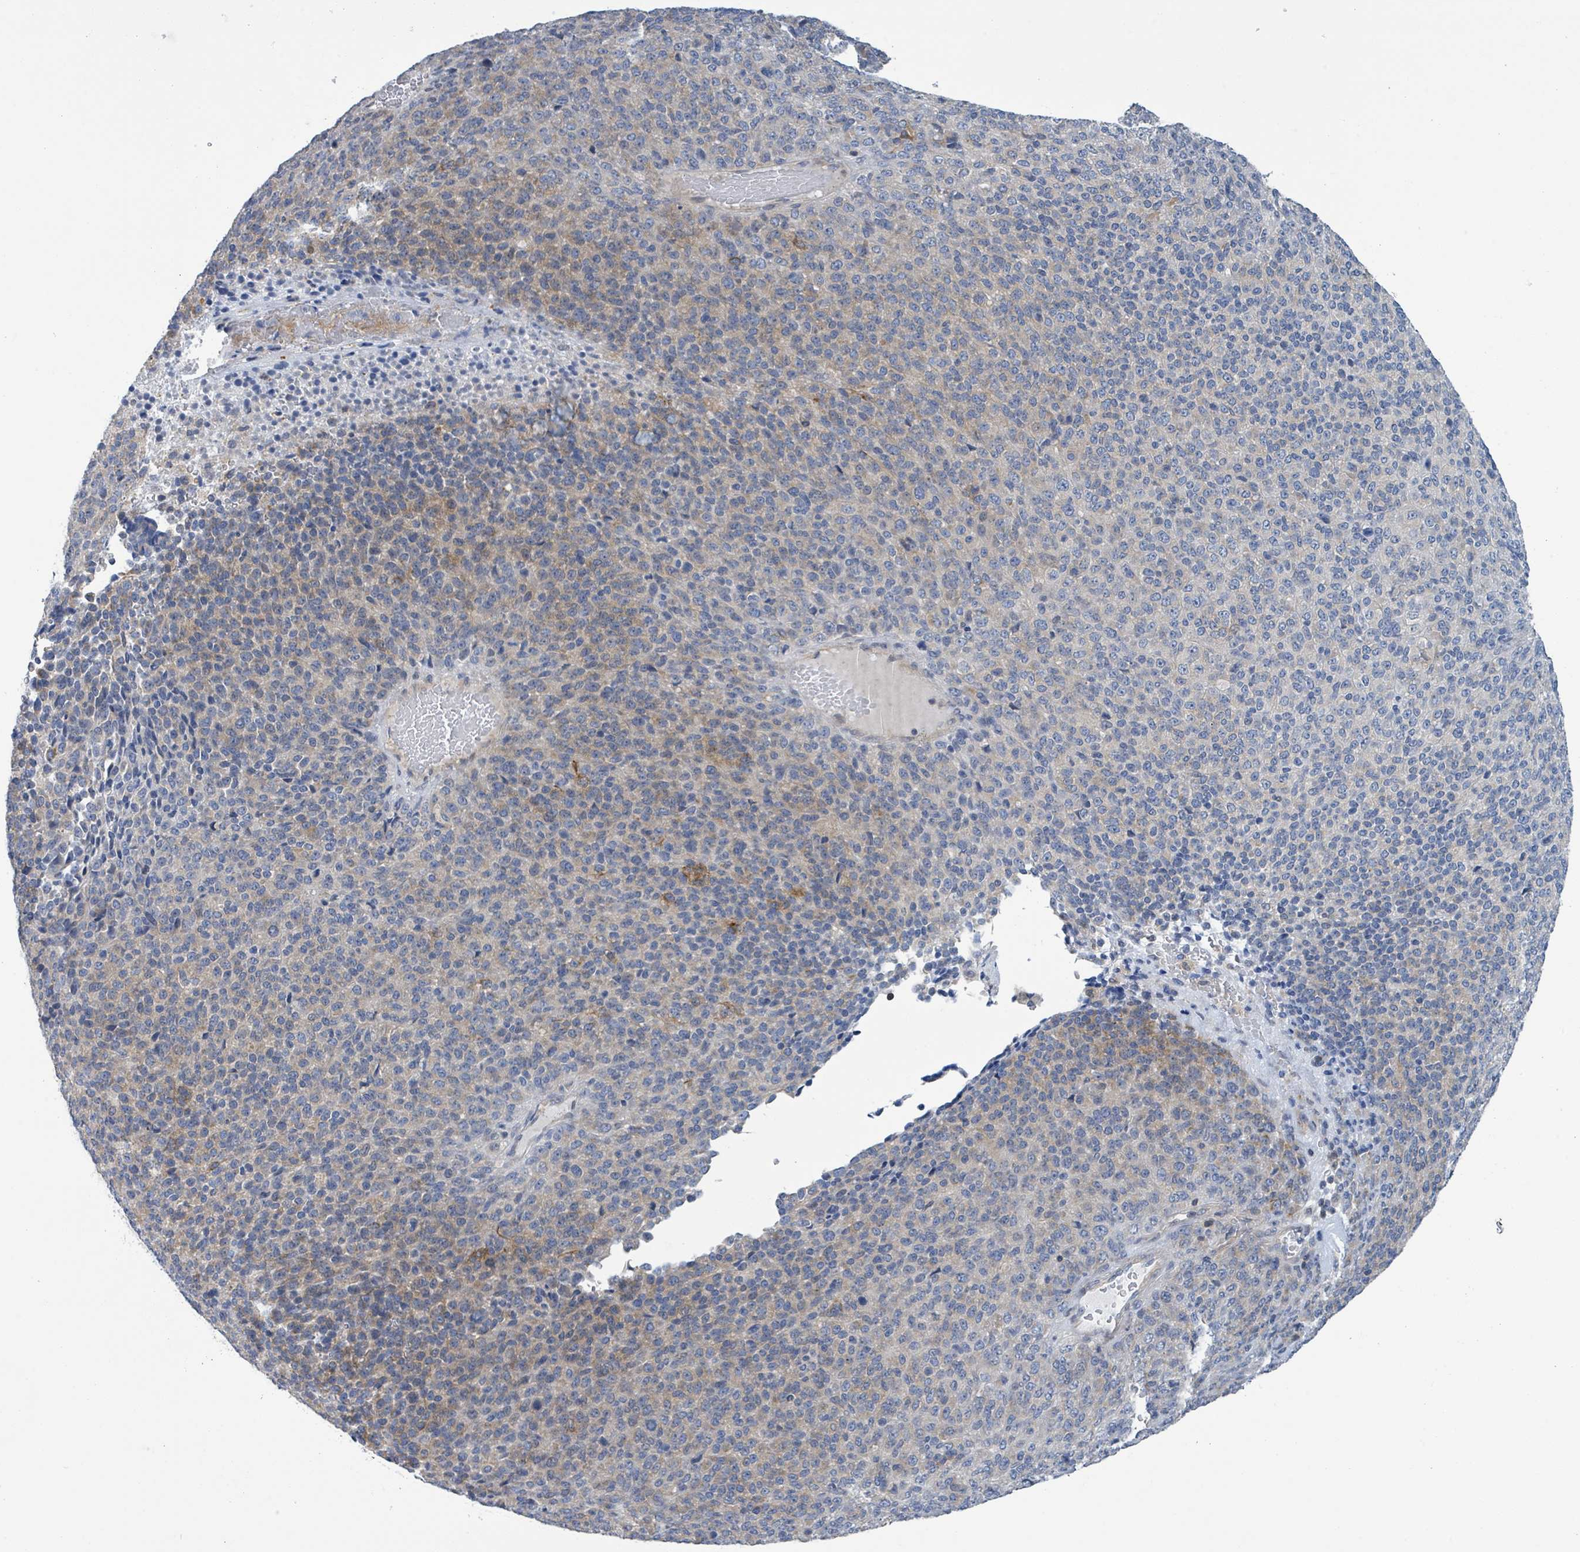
{"staining": {"intensity": "negative", "quantity": "none", "location": "none"}, "tissue": "melanoma", "cell_type": "Tumor cells", "image_type": "cancer", "snomed": [{"axis": "morphology", "description": "Malignant melanoma, Metastatic site"}, {"axis": "topography", "description": "Brain"}], "caption": "Immunohistochemistry image of malignant melanoma (metastatic site) stained for a protein (brown), which demonstrates no positivity in tumor cells. The staining is performed using DAB brown chromogen with nuclei counter-stained in using hematoxylin.", "gene": "DGKZ", "patient": {"sex": "female", "age": 56}}